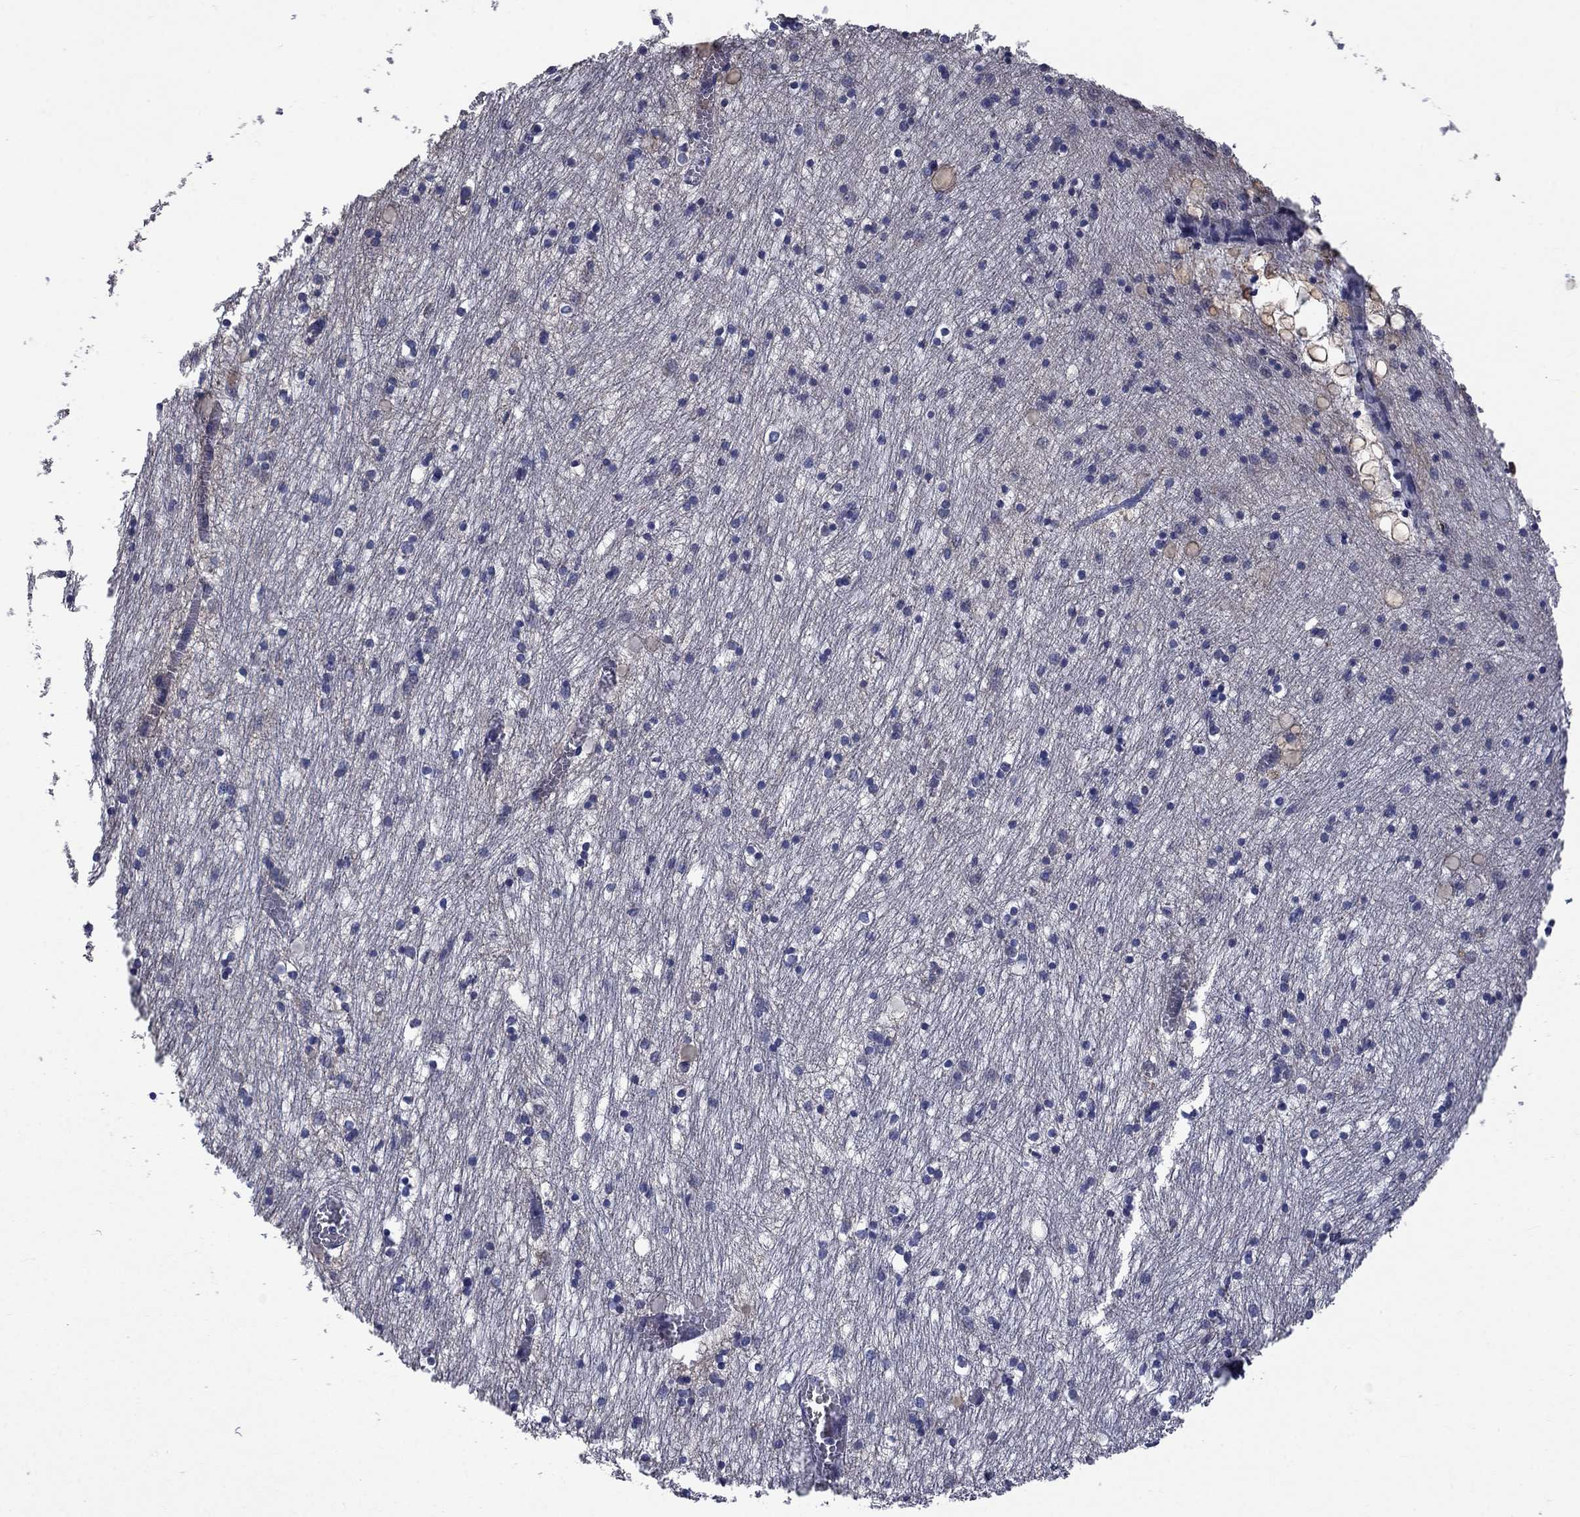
{"staining": {"intensity": "moderate", "quantity": "<25%", "location": "nuclear"}, "tissue": "hippocampus", "cell_type": "Glial cells", "image_type": "normal", "snomed": [{"axis": "morphology", "description": "Normal tissue, NOS"}, {"axis": "topography", "description": "Lateral ventricle wall"}, {"axis": "topography", "description": "Hippocampus"}], "caption": "A low amount of moderate nuclear positivity is identified in about <25% of glial cells in unremarkable hippocampus. (IHC, brightfield microscopy, high magnification).", "gene": "CAMKK2", "patient": {"sex": "female", "age": 63}}